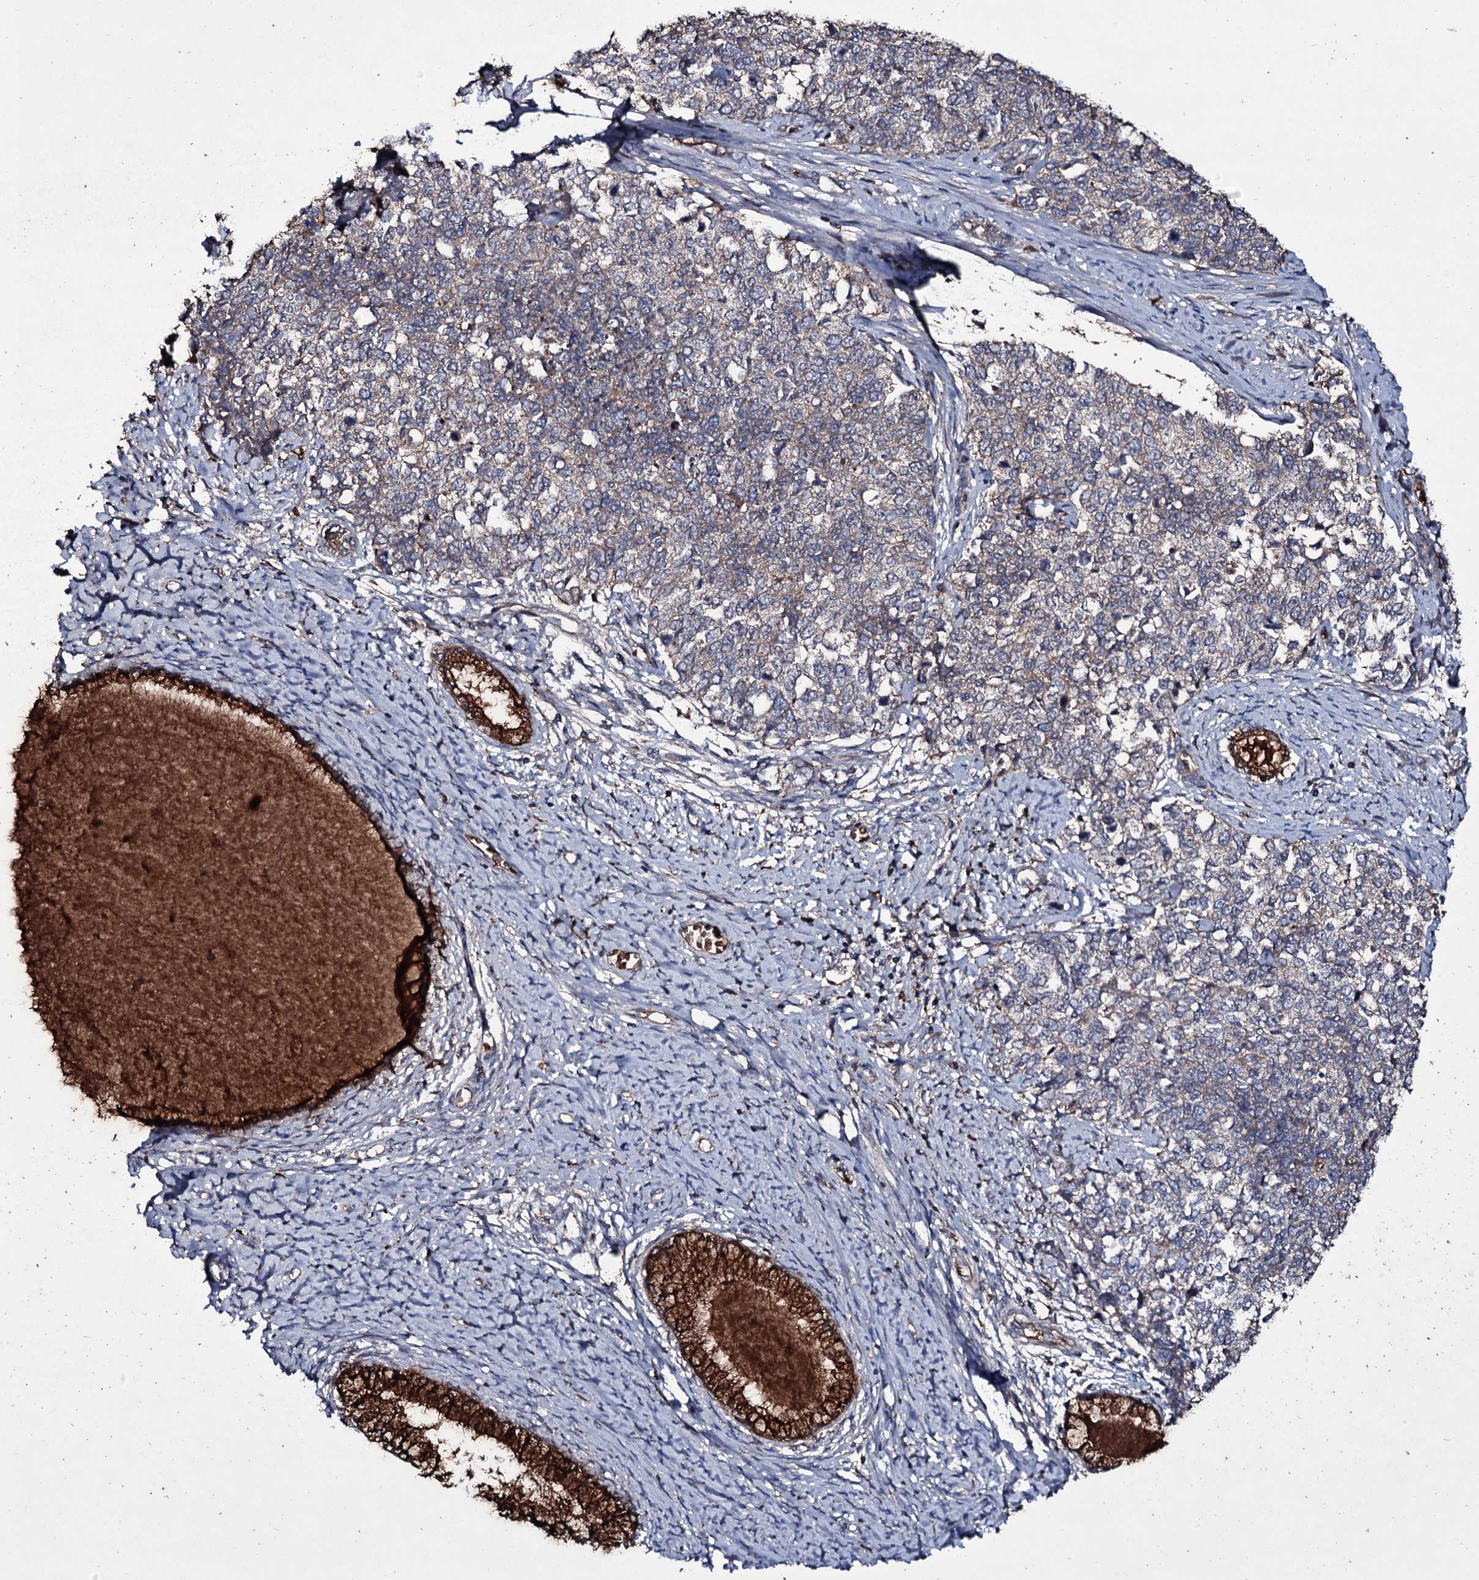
{"staining": {"intensity": "weak", "quantity": "25%-75%", "location": "cytoplasmic/membranous"}, "tissue": "cervical cancer", "cell_type": "Tumor cells", "image_type": "cancer", "snomed": [{"axis": "morphology", "description": "Squamous cell carcinoma, NOS"}, {"axis": "topography", "description": "Cervix"}], "caption": "Protein staining of cervical cancer tissue demonstrates weak cytoplasmic/membranous expression in about 25%-75% of tumor cells.", "gene": "ZSWIM8", "patient": {"sex": "female", "age": 63}}